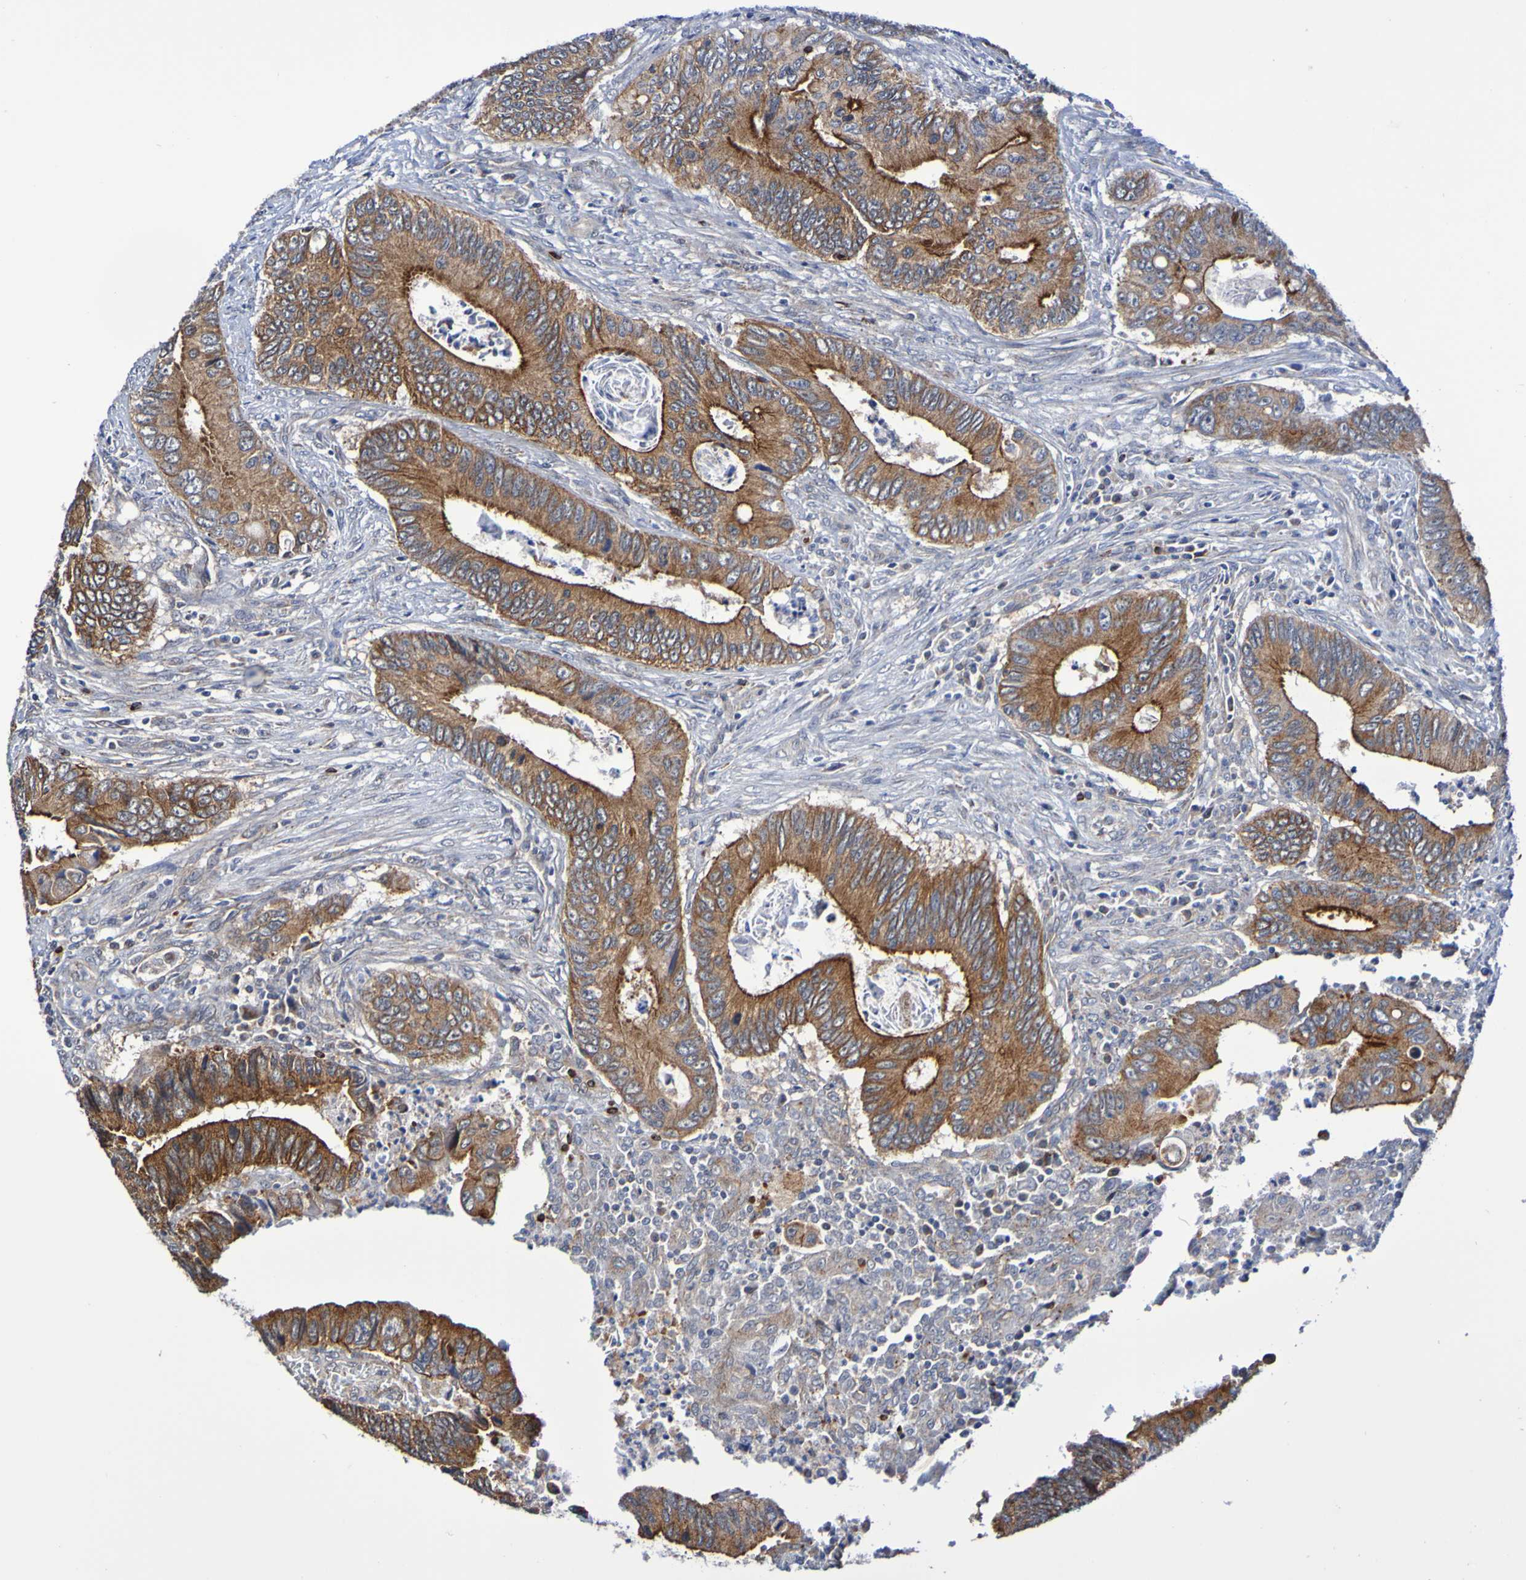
{"staining": {"intensity": "strong", "quantity": ">75%", "location": "cytoplasmic/membranous"}, "tissue": "colorectal cancer", "cell_type": "Tumor cells", "image_type": "cancer", "snomed": [{"axis": "morphology", "description": "Inflammation, NOS"}, {"axis": "morphology", "description": "Adenocarcinoma, NOS"}, {"axis": "topography", "description": "Colon"}], "caption": "IHC of human colorectal cancer demonstrates high levels of strong cytoplasmic/membranous positivity in about >75% of tumor cells. Using DAB (3,3'-diaminobenzidine) (brown) and hematoxylin (blue) stains, captured at high magnification using brightfield microscopy.", "gene": "GJB1", "patient": {"sex": "male", "age": 72}}